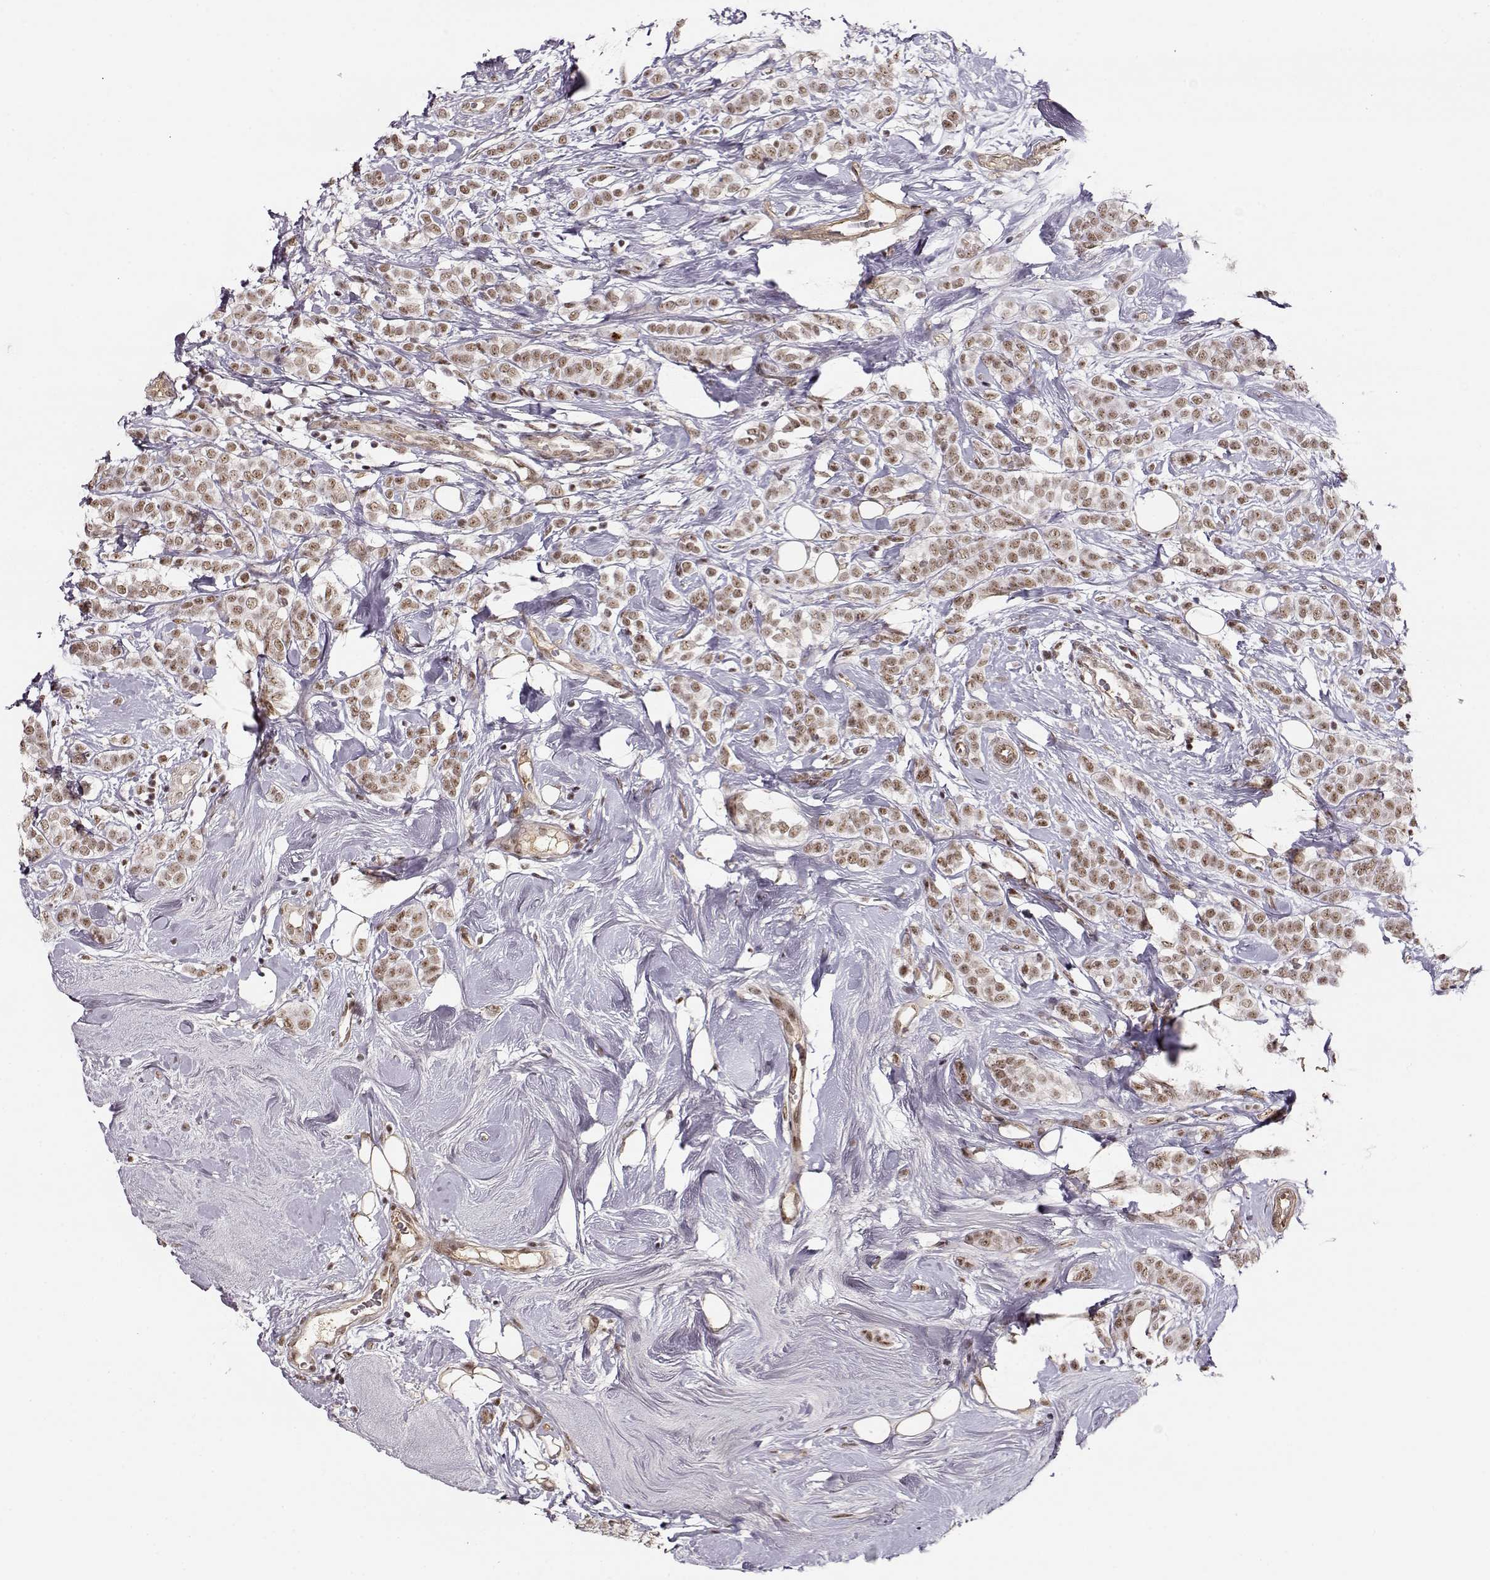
{"staining": {"intensity": "moderate", "quantity": ">75%", "location": "nuclear"}, "tissue": "breast cancer", "cell_type": "Tumor cells", "image_type": "cancer", "snomed": [{"axis": "morphology", "description": "Lobular carcinoma"}, {"axis": "topography", "description": "Breast"}], "caption": "Protein expression analysis of breast cancer (lobular carcinoma) demonstrates moderate nuclear positivity in approximately >75% of tumor cells.", "gene": "CIR1", "patient": {"sex": "female", "age": 49}}